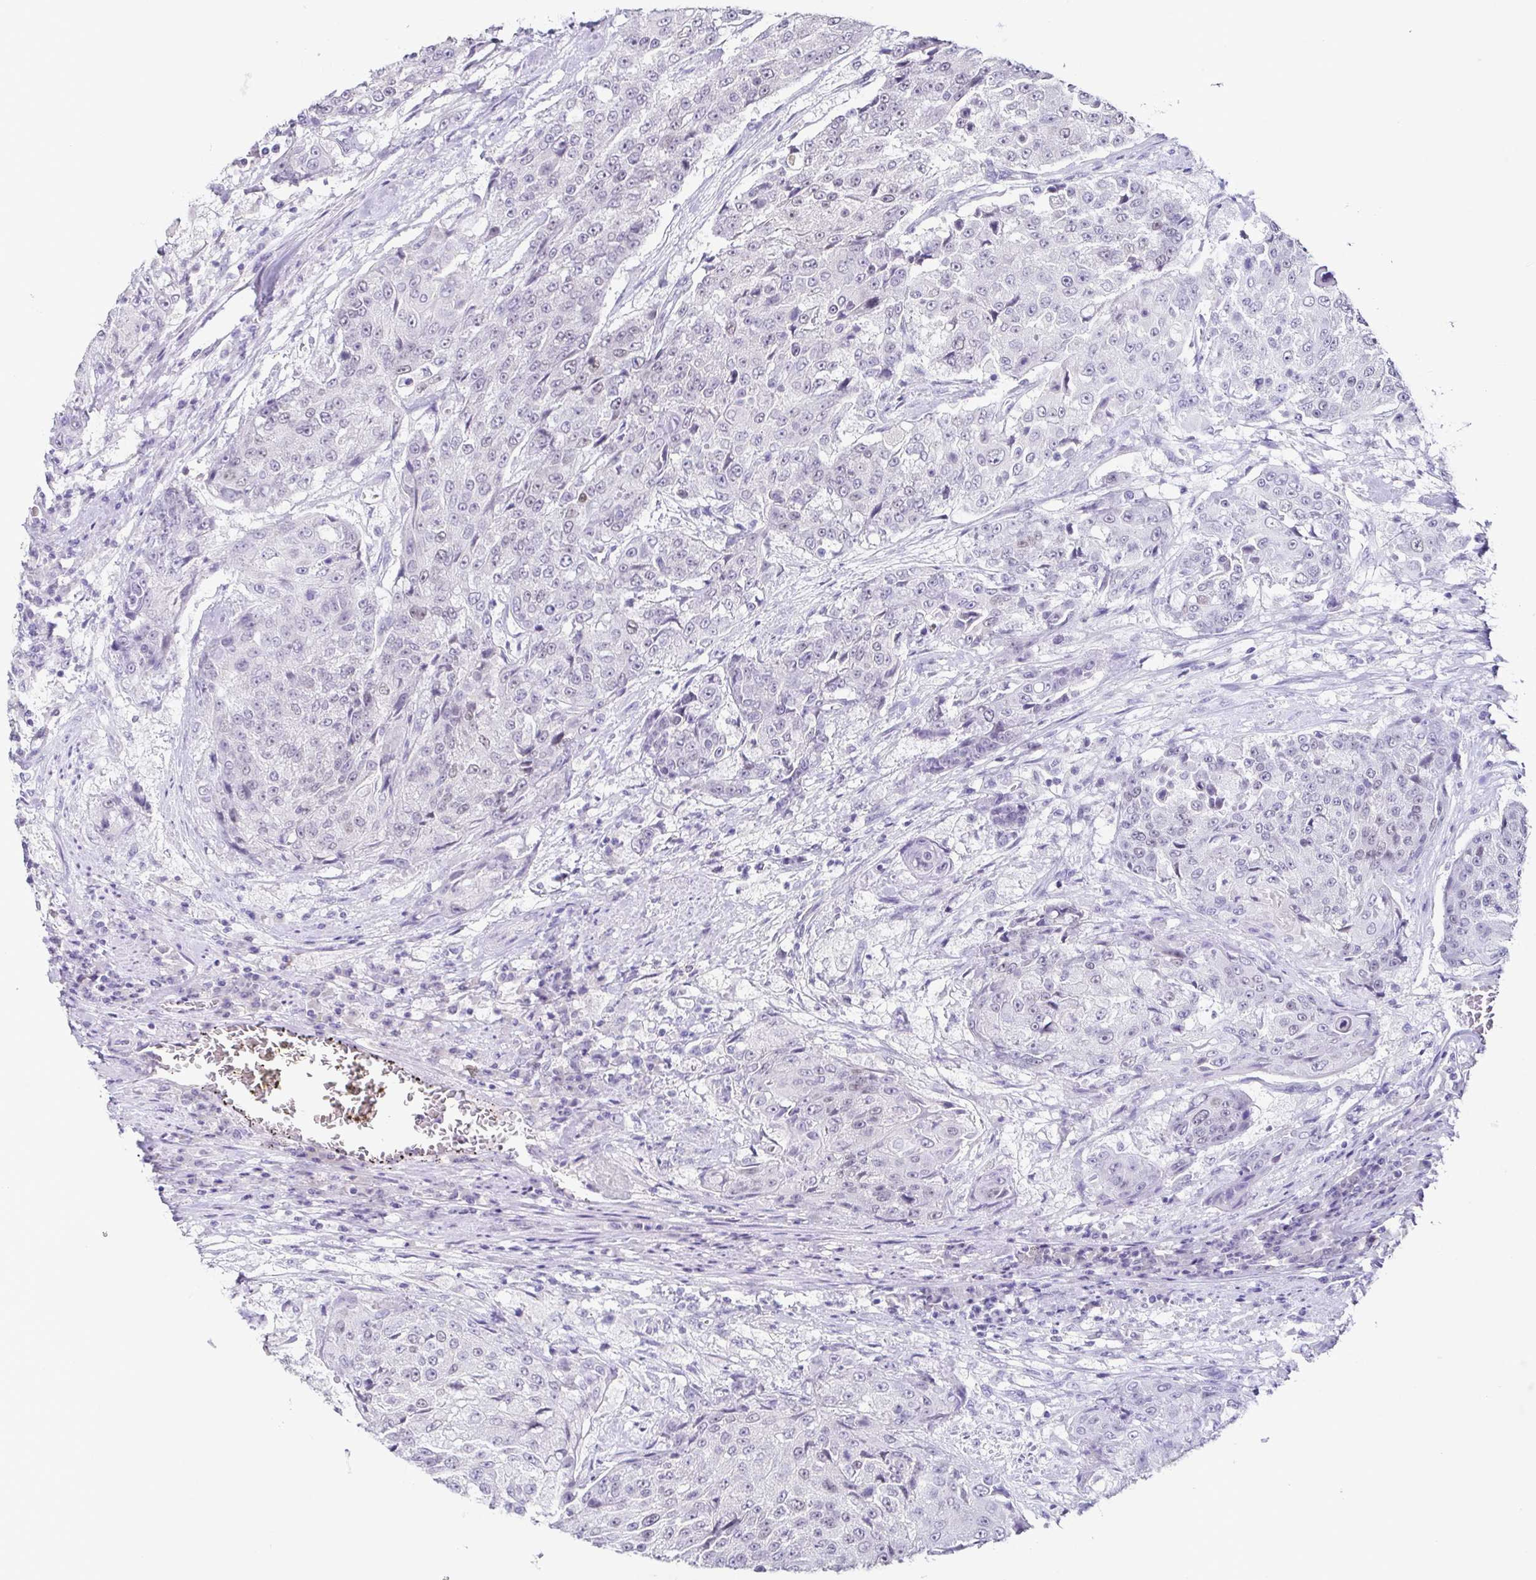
{"staining": {"intensity": "weak", "quantity": "<25%", "location": "nuclear"}, "tissue": "urothelial cancer", "cell_type": "Tumor cells", "image_type": "cancer", "snomed": [{"axis": "morphology", "description": "Urothelial carcinoma, High grade"}, {"axis": "topography", "description": "Urinary bladder"}], "caption": "Immunohistochemical staining of high-grade urothelial carcinoma displays no significant staining in tumor cells.", "gene": "TP73", "patient": {"sex": "female", "age": 63}}